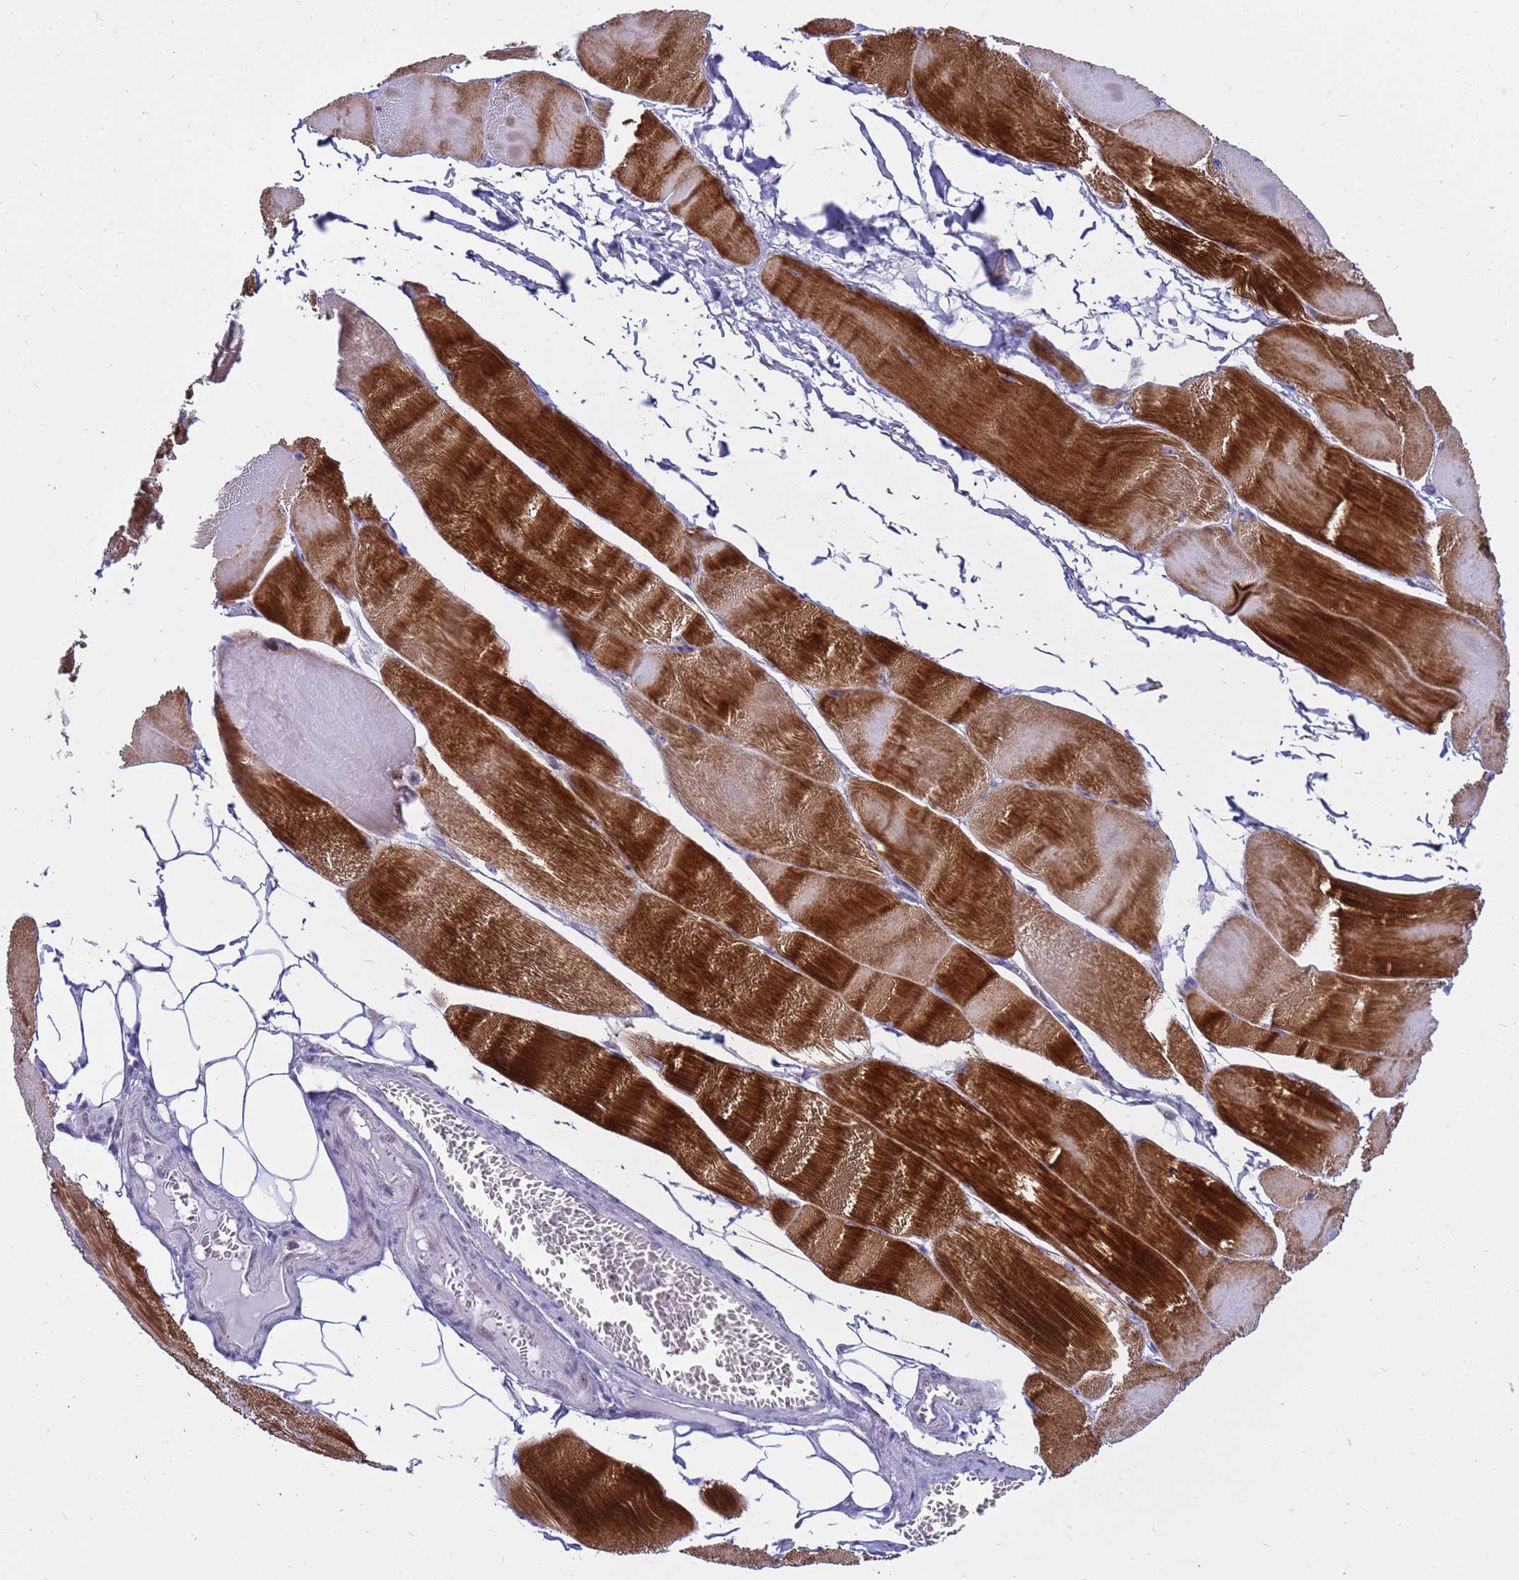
{"staining": {"intensity": "strong", "quantity": ">75%", "location": "cytoplasmic/membranous"}, "tissue": "skeletal muscle", "cell_type": "Myocytes", "image_type": "normal", "snomed": [{"axis": "morphology", "description": "Normal tissue, NOS"}, {"axis": "morphology", "description": "Basal cell carcinoma"}, {"axis": "topography", "description": "Skeletal muscle"}], "caption": "This photomicrograph demonstrates immunohistochemistry staining of benign skeletal muscle, with high strong cytoplasmic/membranous positivity in approximately >75% of myocytes.", "gene": "LRATD1", "patient": {"sex": "female", "age": 64}}